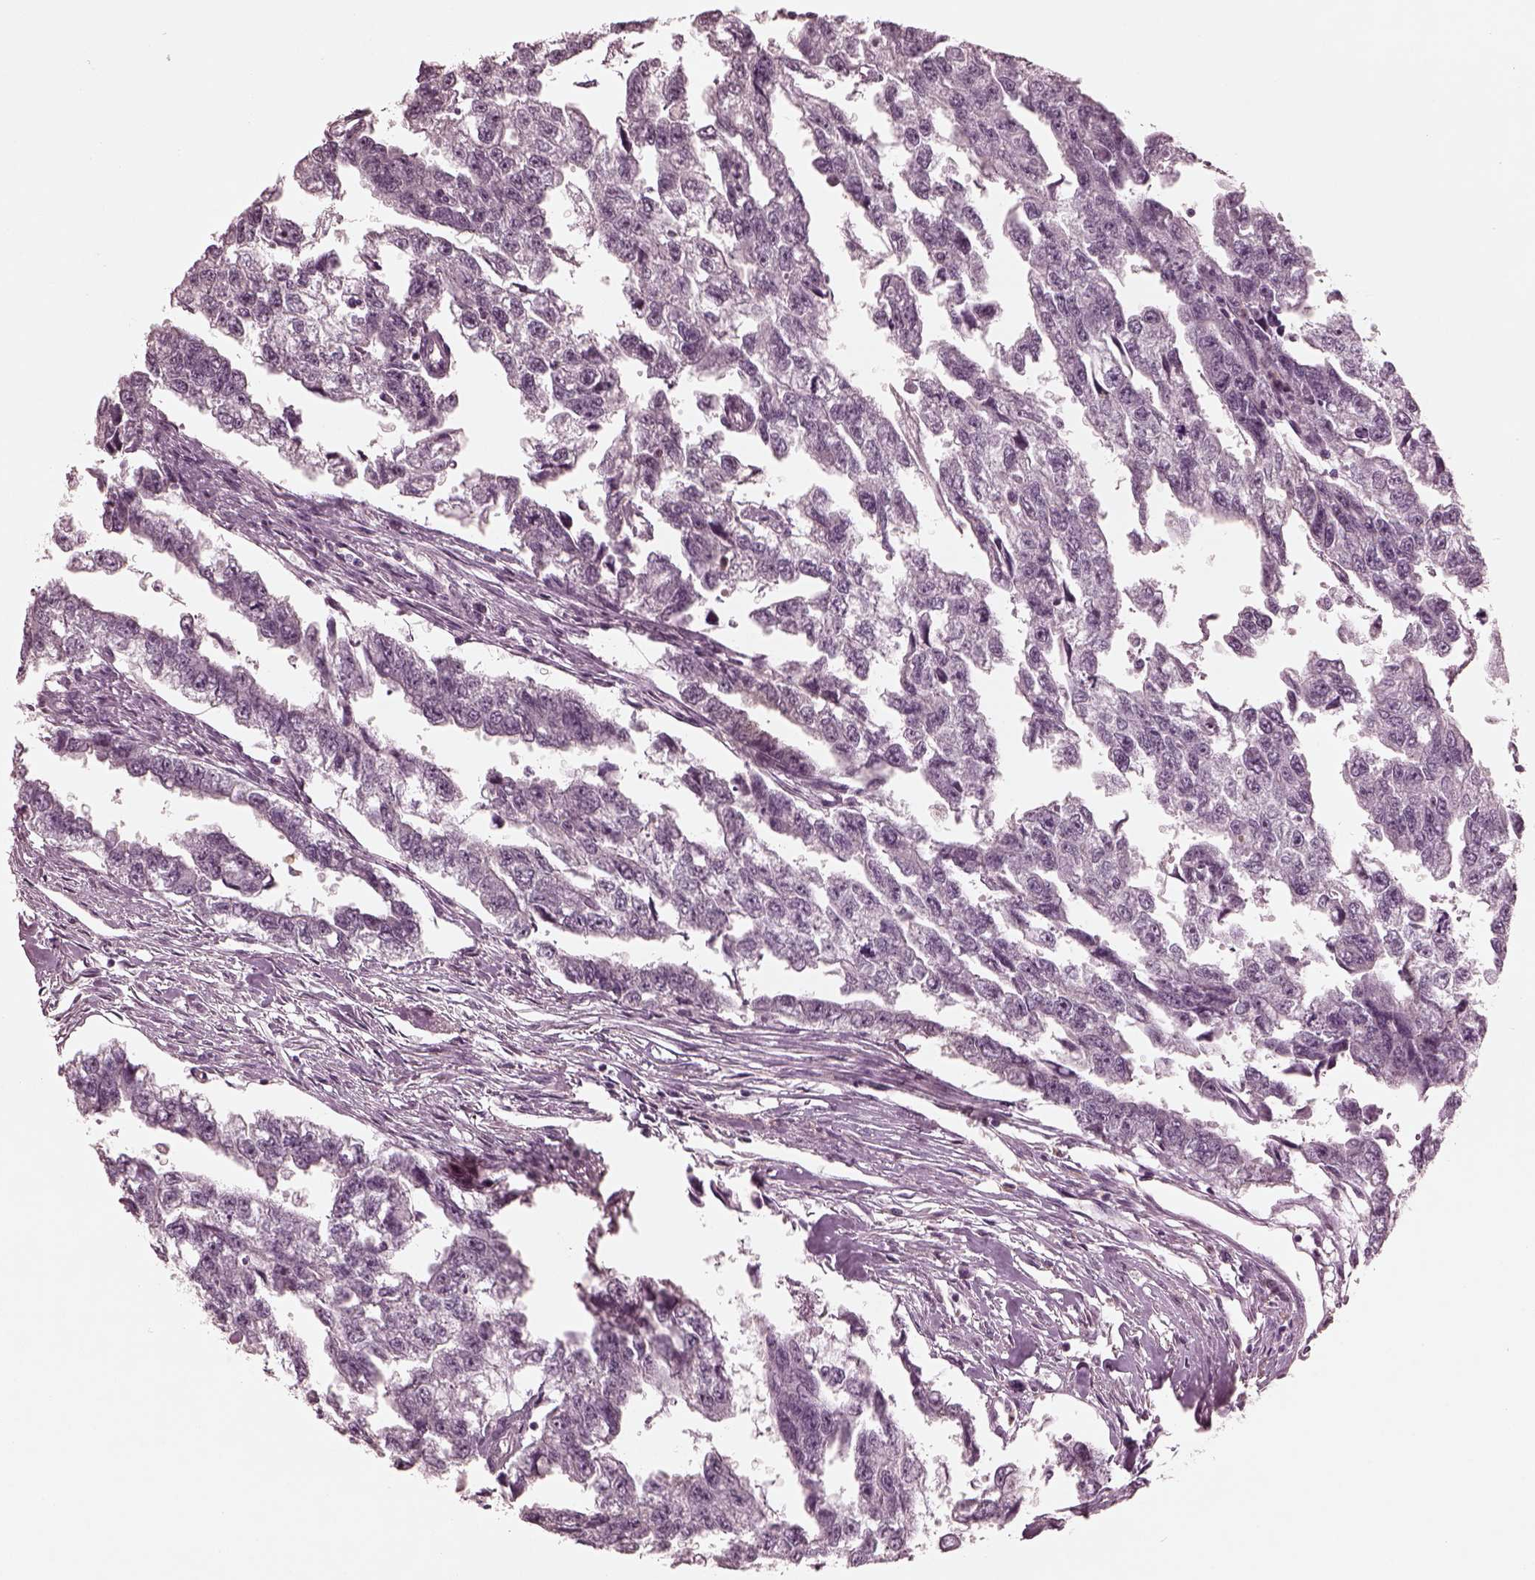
{"staining": {"intensity": "negative", "quantity": "none", "location": "none"}, "tissue": "testis cancer", "cell_type": "Tumor cells", "image_type": "cancer", "snomed": [{"axis": "morphology", "description": "Carcinoma, Embryonal, NOS"}, {"axis": "morphology", "description": "Teratoma, malignant, NOS"}, {"axis": "topography", "description": "Testis"}], "caption": "High magnification brightfield microscopy of teratoma (malignant) (testis) stained with DAB (brown) and counterstained with hematoxylin (blue): tumor cells show no significant positivity. (Brightfield microscopy of DAB IHC at high magnification).", "gene": "KRT79", "patient": {"sex": "male", "age": 44}}